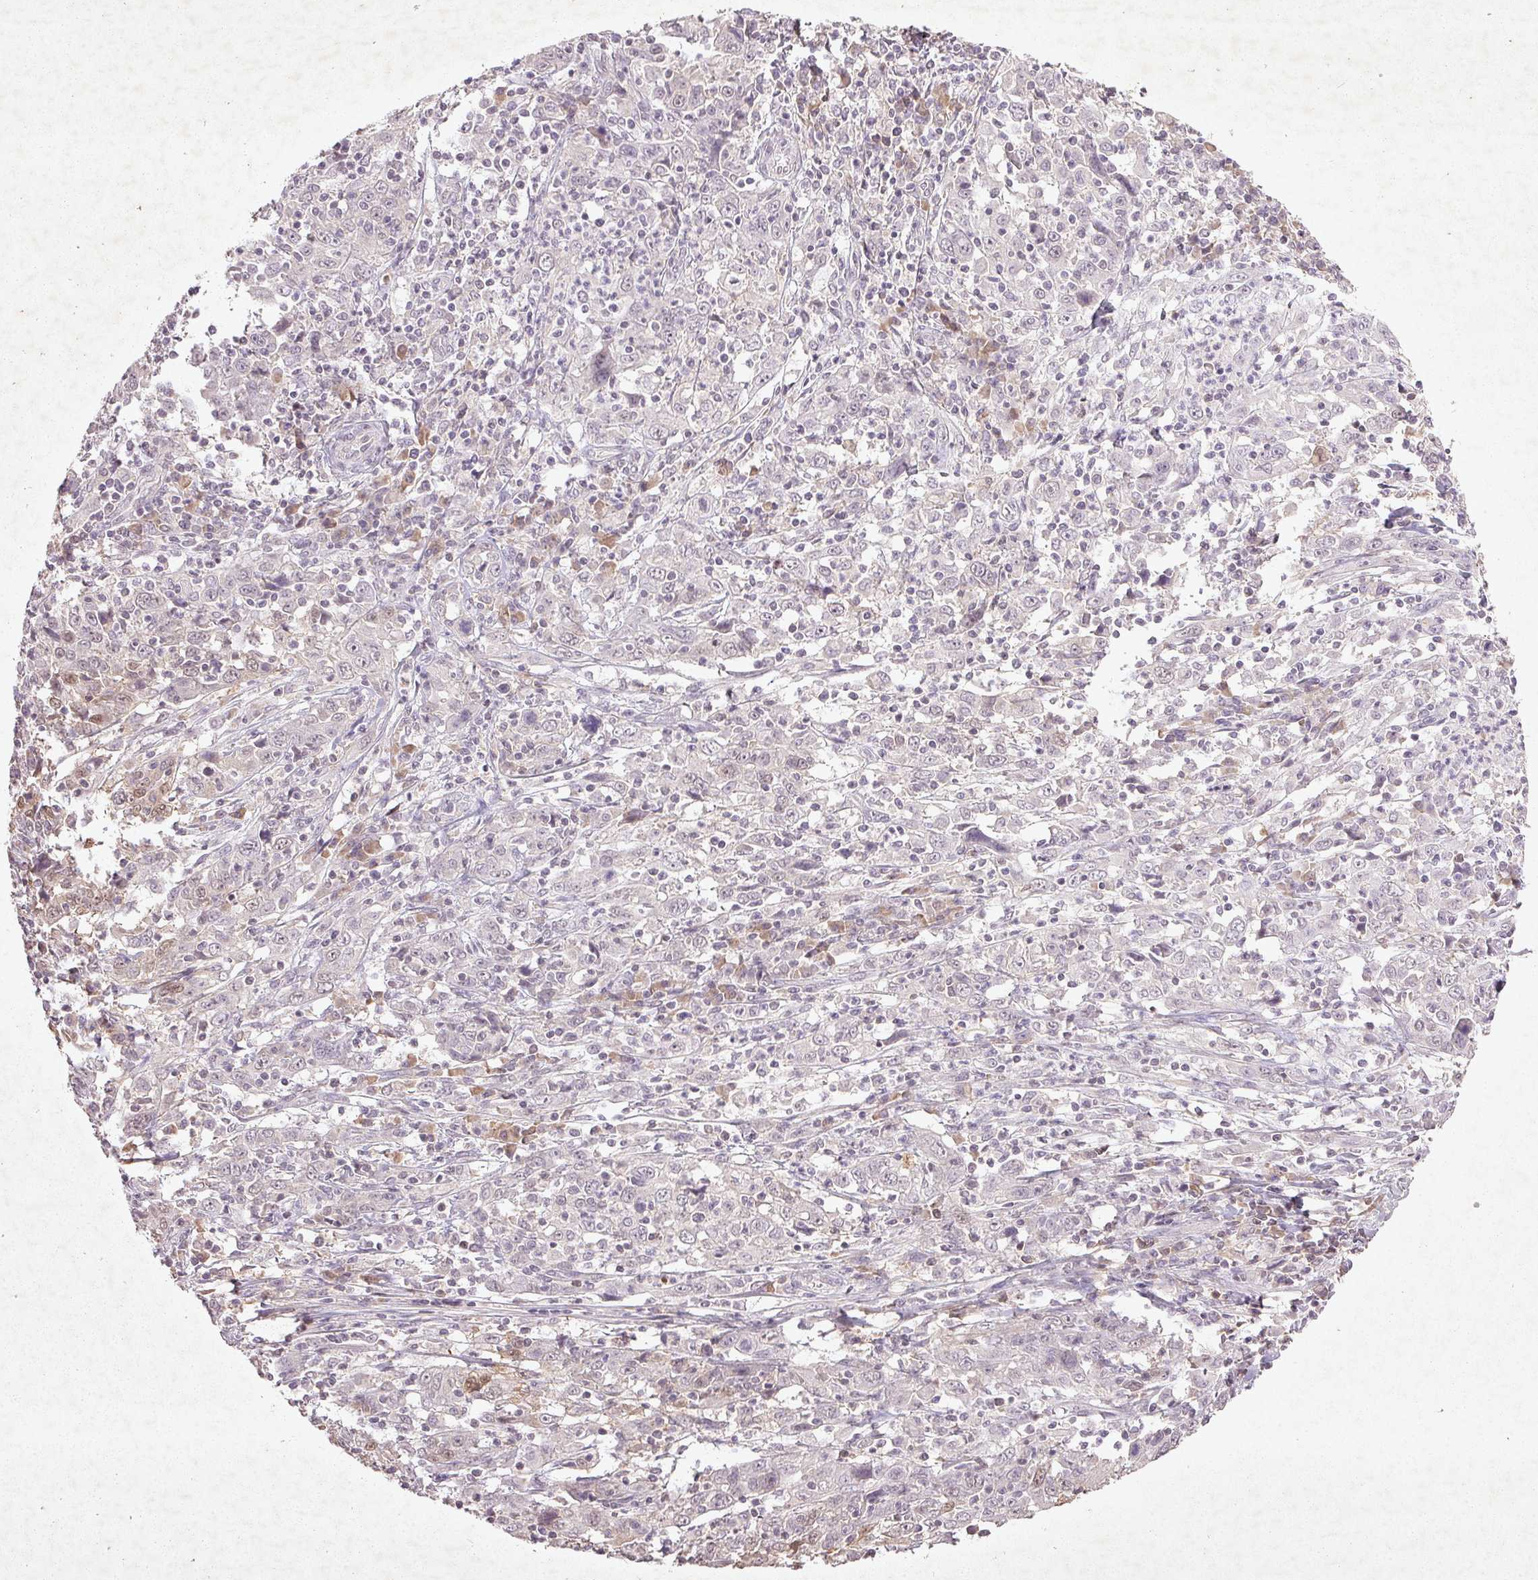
{"staining": {"intensity": "negative", "quantity": "none", "location": "none"}, "tissue": "cervical cancer", "cell_type": "Tumor cells", "image_type": "cancer", "snomed": [{"axis": "morphology", "description": "Squamous cell carcinoma, NOS"}, {"axis": "topography", "description": "Cervix"}], "caption": "High power microscopy micrograph of an IHC histopathology image of cervical squamous cell carcinoma, revealing no significant staining in tumor cells.", "gene": "FAM168B", "patient": {"sex": "female", "age": 46}}